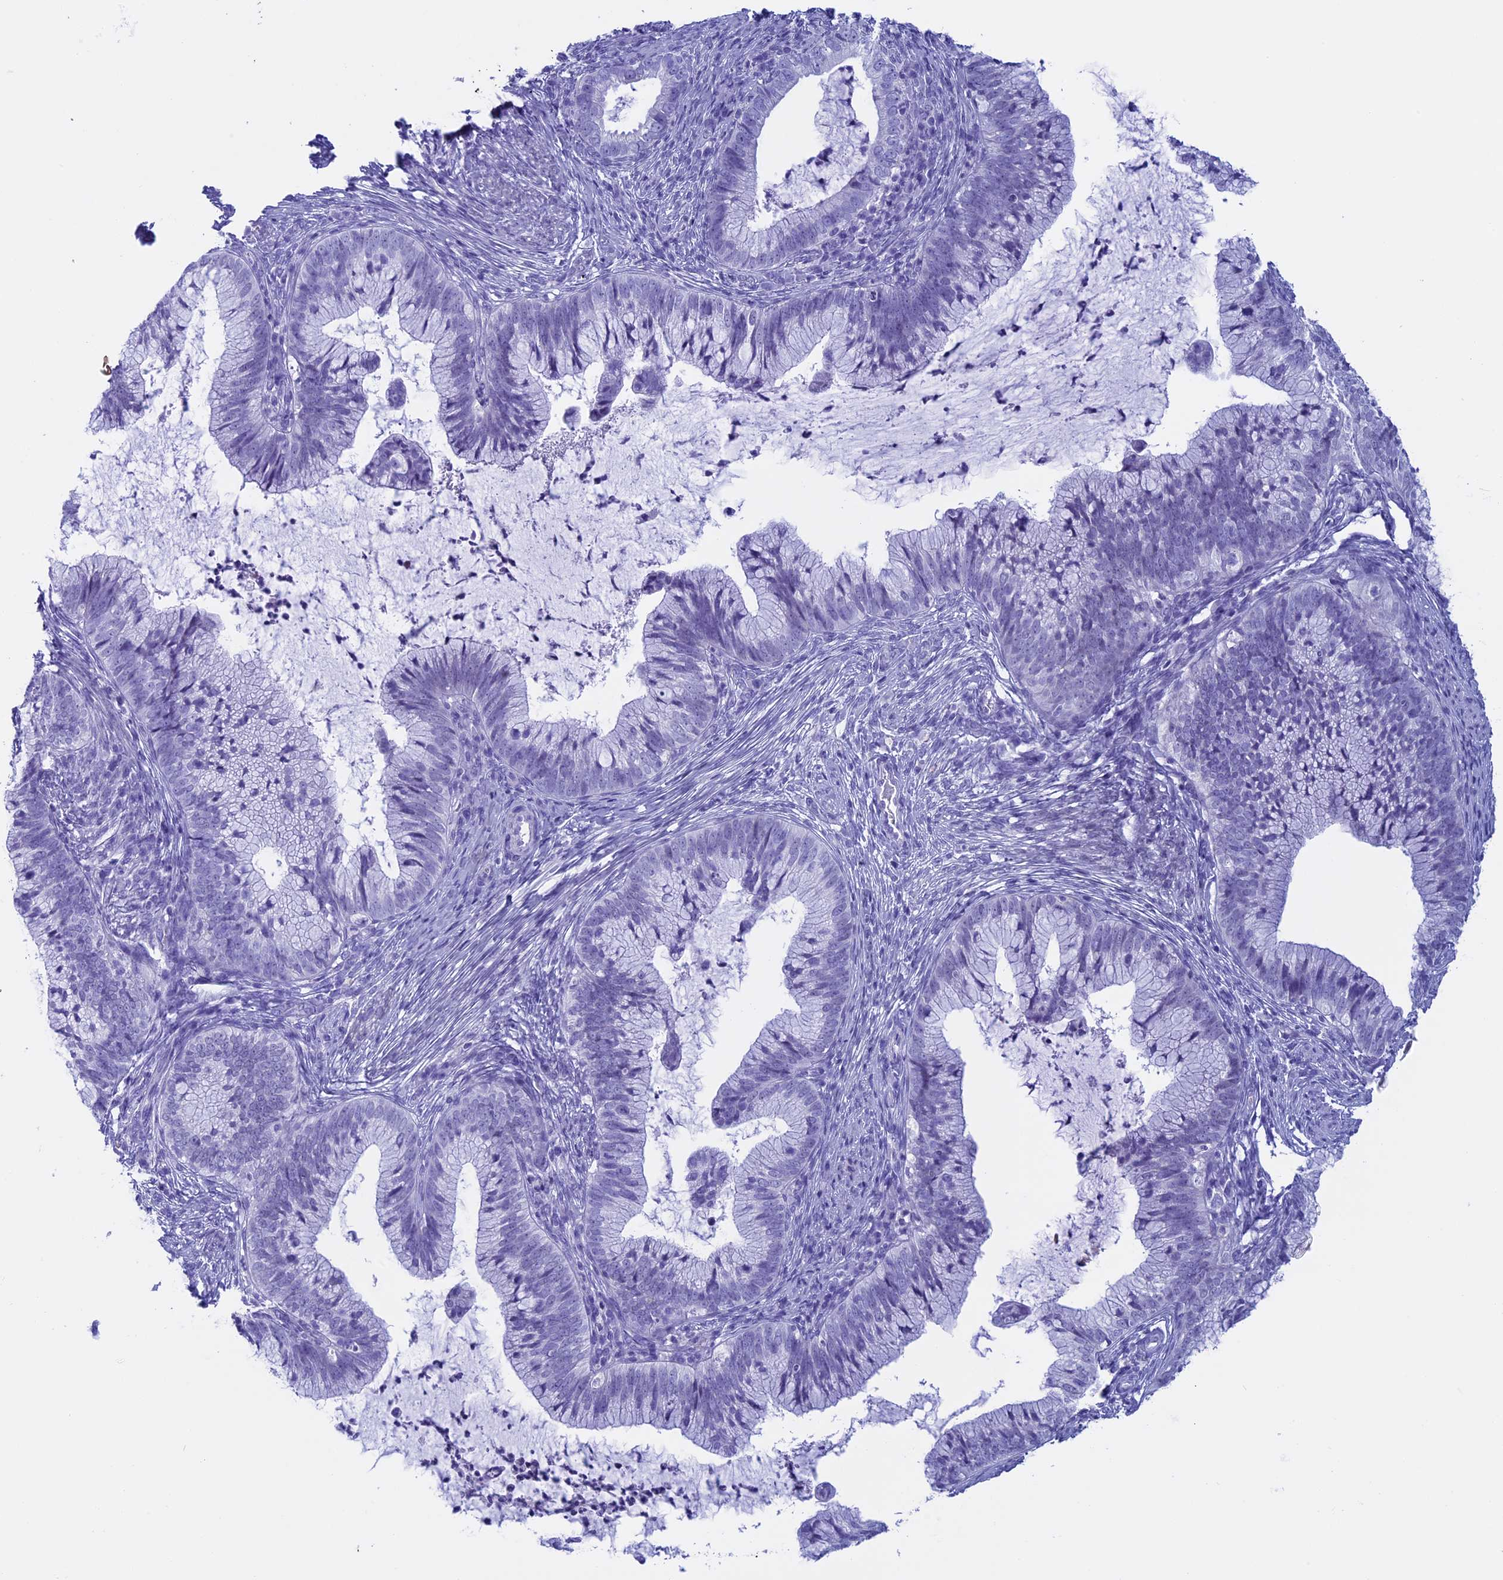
{"staining": {"intensity": "negative", "quantity": "none", "location": "none"}, "tissue": "cervical cancer", "cell_type": "Tumor cells", "image_type": "cancer", "snomed": [{"axis": "morphology", "description": "Adenocarcinoma, NOS"}, {"axis": "topography", "description": "Cervix"}], "caption": "Tumor cells show no significant protein staining in cervical cancer (adenocarcinoma).", "gene": "FAM169A", "patient": {"sex": "female", "age": 36}}